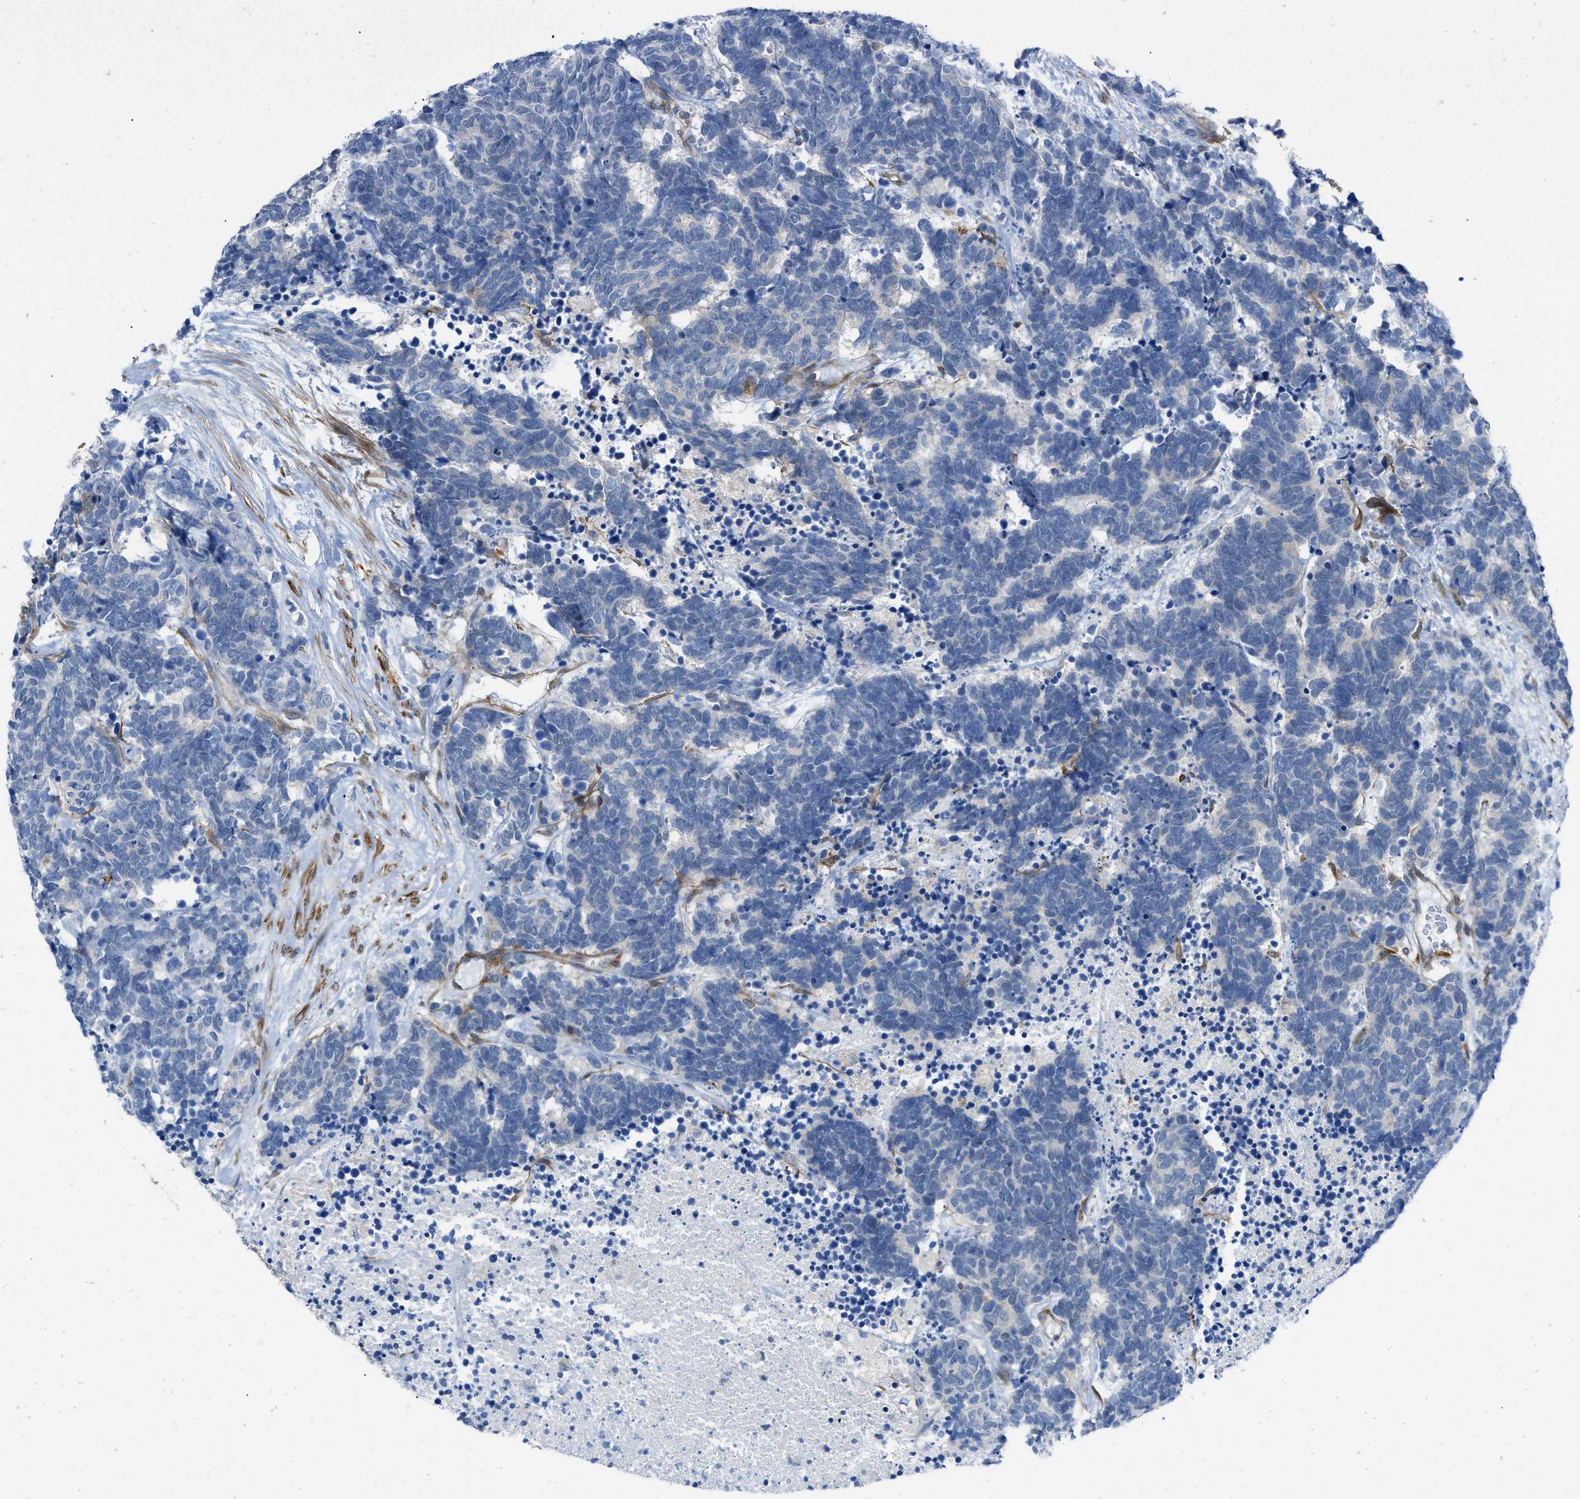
{"staining": {"intensity": "negative", "quantity": "none", "location": "none"}, "tissue": "carcinoid", "cell_type": "Tumor cells", "image_type": "cancer", "snomed": [{"axis": "morphology", "description": "Carcinoma, NOS"}, {"axis": "morphology", "description": "Carcinoid, malignant, NOS"}, {"axis": "topography", "description": "Urinary bladder"}], "caption": "Protein analysis of carcinoid shows no significant staining in tumor cells. (IHC, brightfield microscopy, high magnification).", "gene": "PDLIM5", "patient": {"sex": "male", "age": 57}}